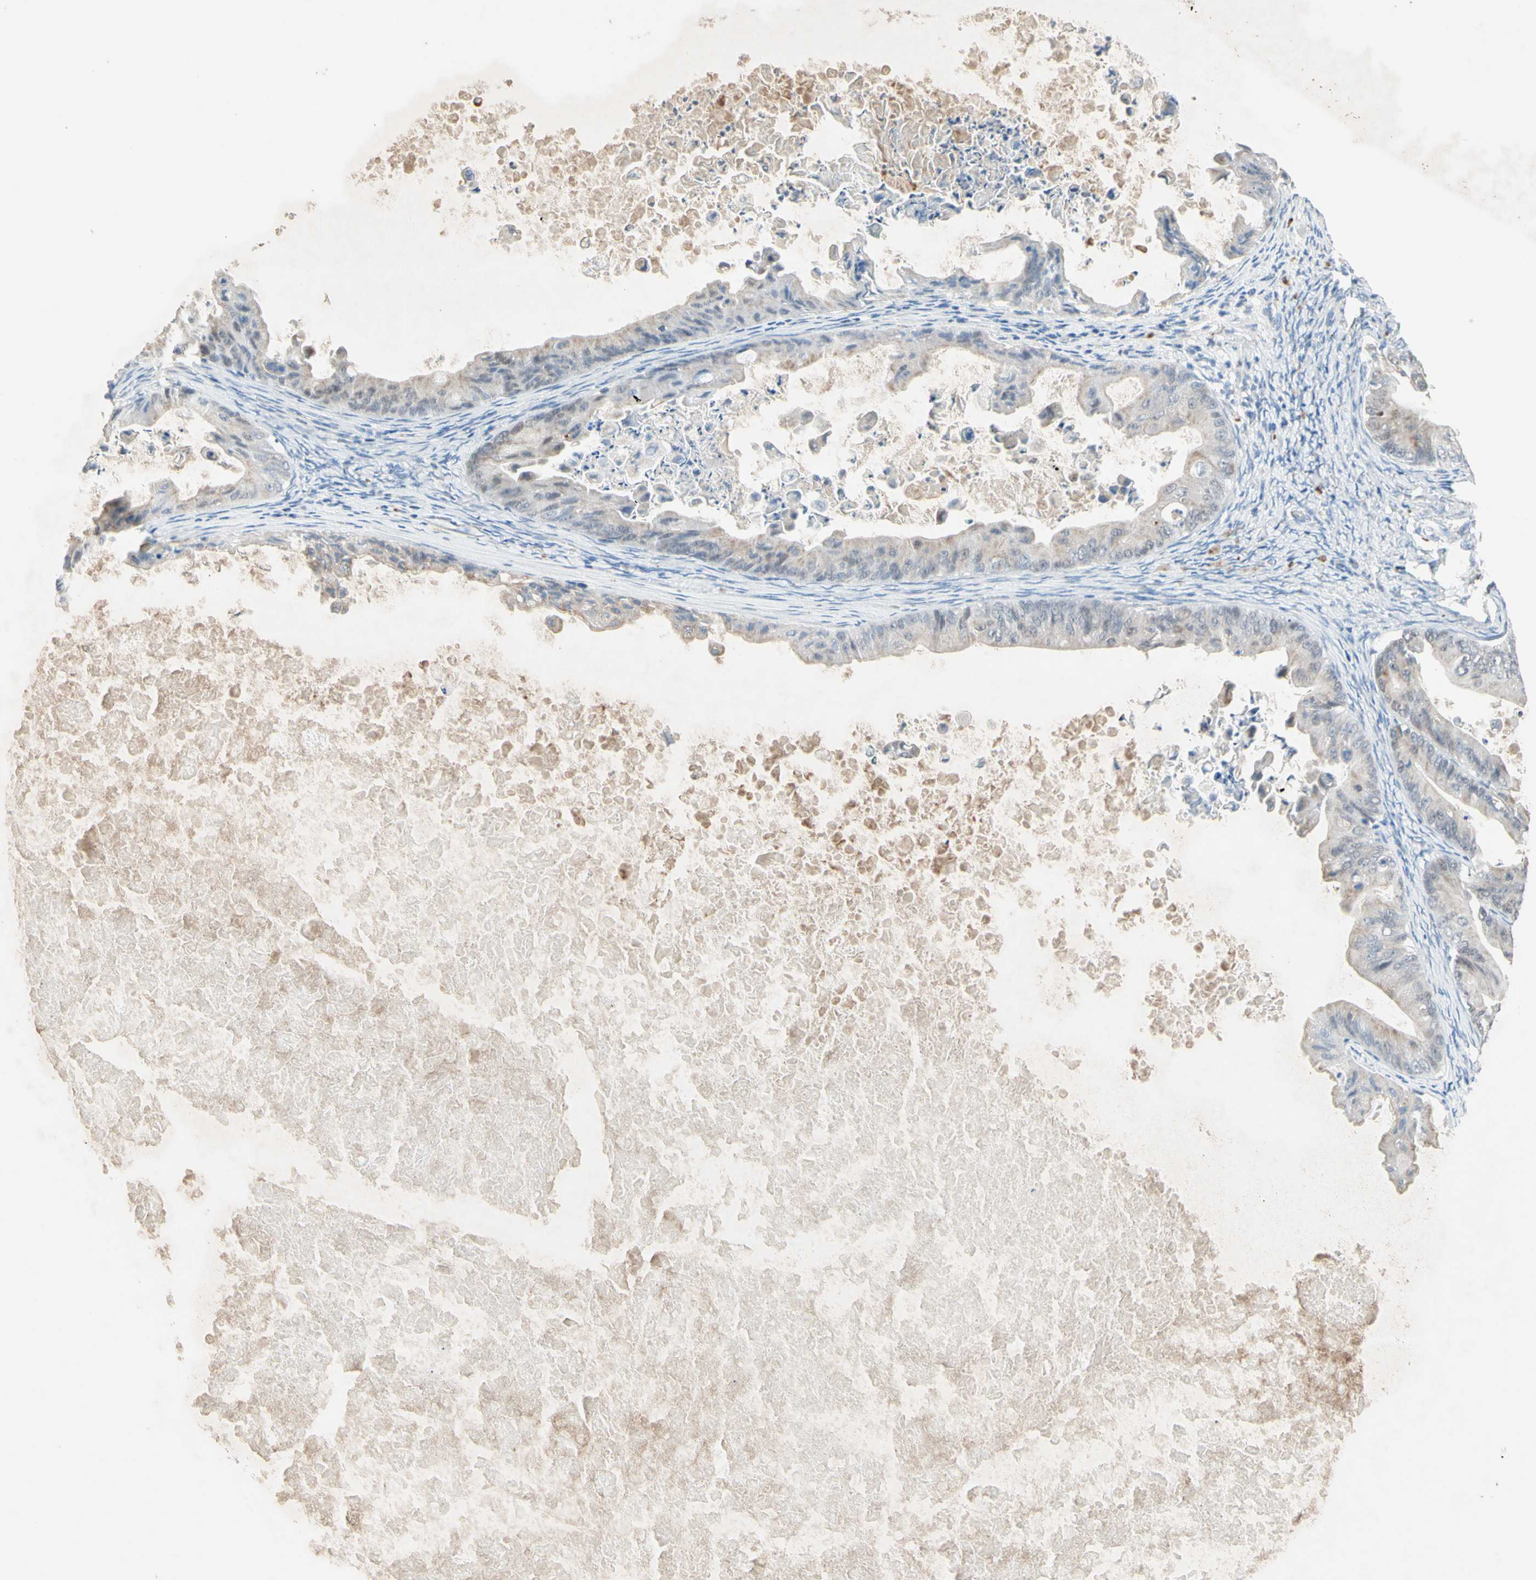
{"staining": {"intensity": "weak", "quantity": "25%-75%", "location": "cytoplasmic/membranous"}, "tissue": "ovarian cancer", "cell_type": "Tumor cells", "image_type": "cancer", "snomed": [{"axis": "morphology", "description": "Cystadenocarcinoma, mucinous, NOS"}, {"axis": "topography", "description": "Ovary"}], "caption": "Approximately 25%-75% of tumor cells in ovarian cancer show weak cytoplasmic/membranous protein expression as visualized by brown immunohistochemical staining.", "gene": "MFF", "patient": {"sex": "female", "age": 37}}